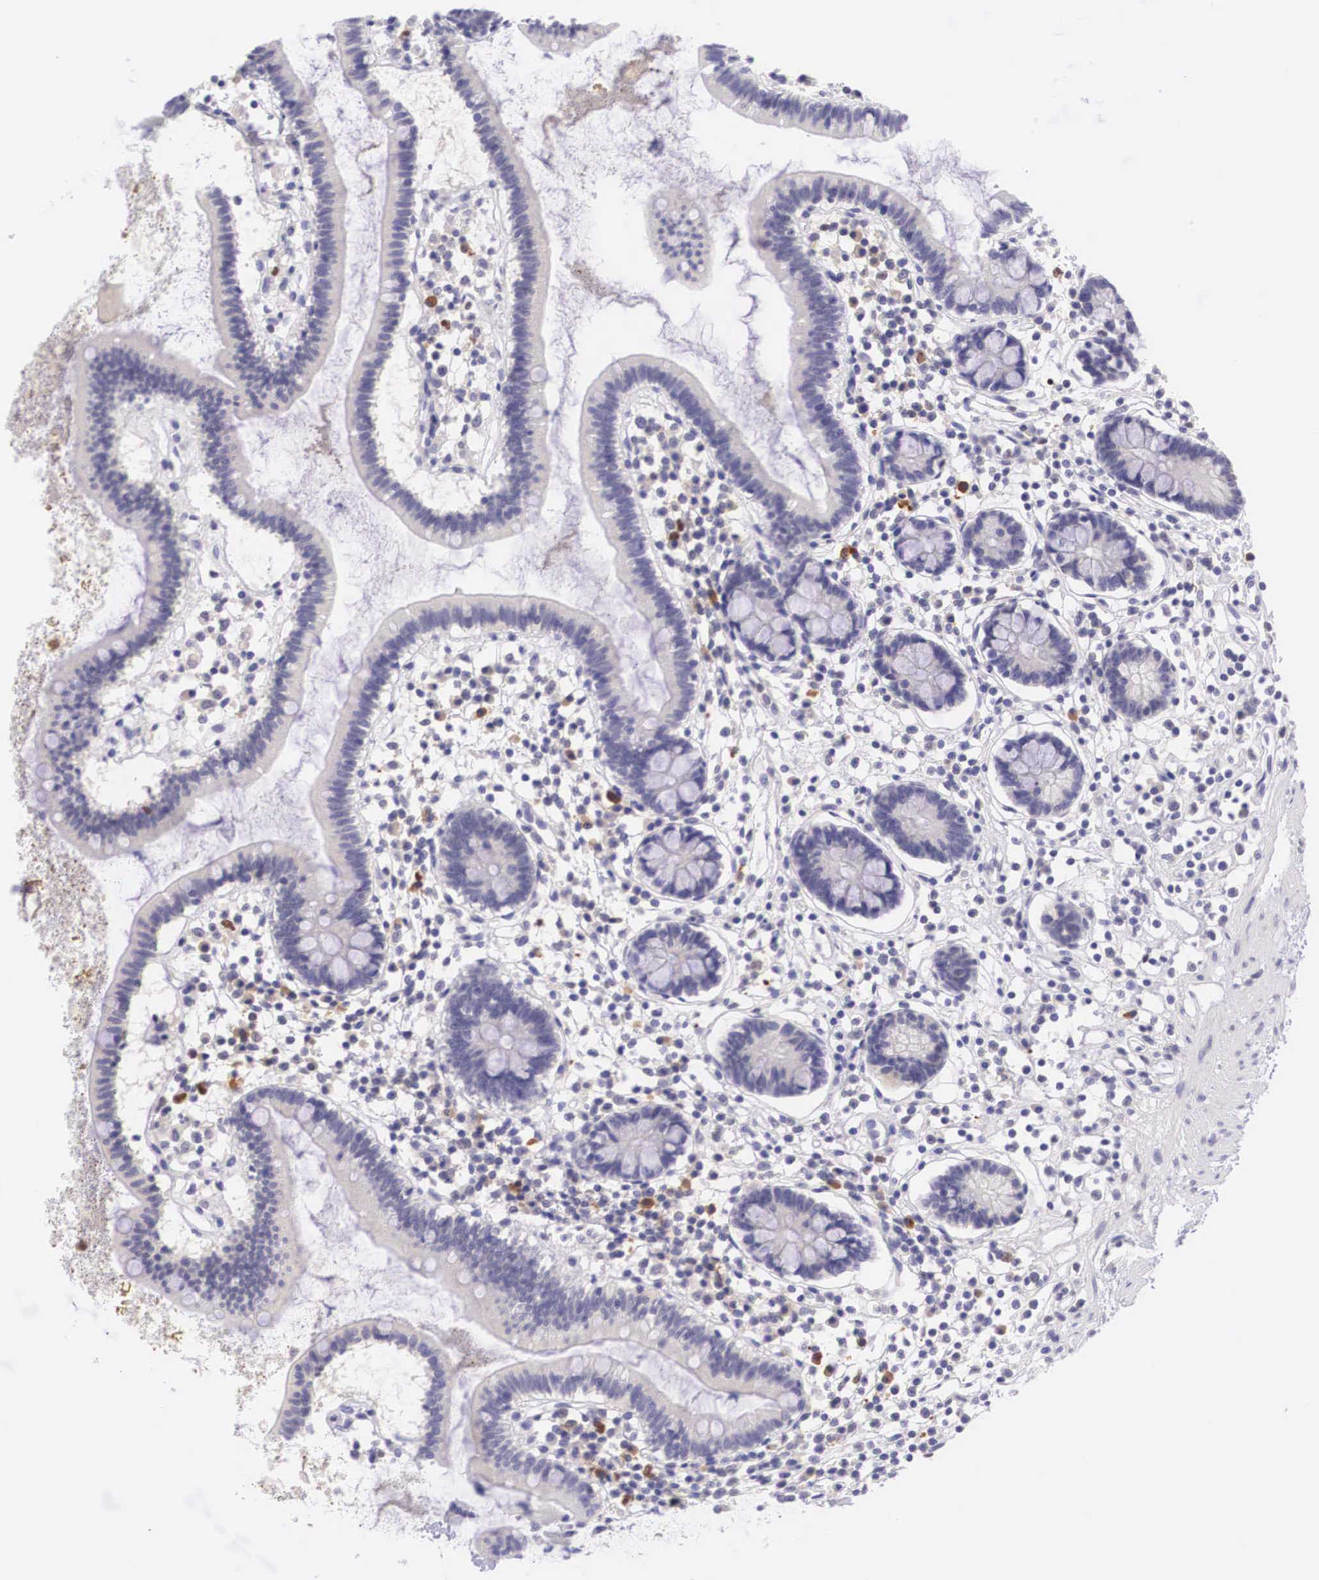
{"staining": {"intensity": "negative", "quantity": "none", "location": "none"}, "tissue": "small intestine", "cell_type": "Glandular cells", "image_type": "normal", "snomed": [{"axis": "morphology", "description": "Normal tissue, NOS"}, {"axis": "topography", "description": "Small intestine"}], "caption": "Immunohistochemistry histopathology image of benign small intestine stained for a protein (brown), which demonstrates no expression in glandular cells.", "gene": "BCL6", "patient": {"sex": "female", "age": 37}}